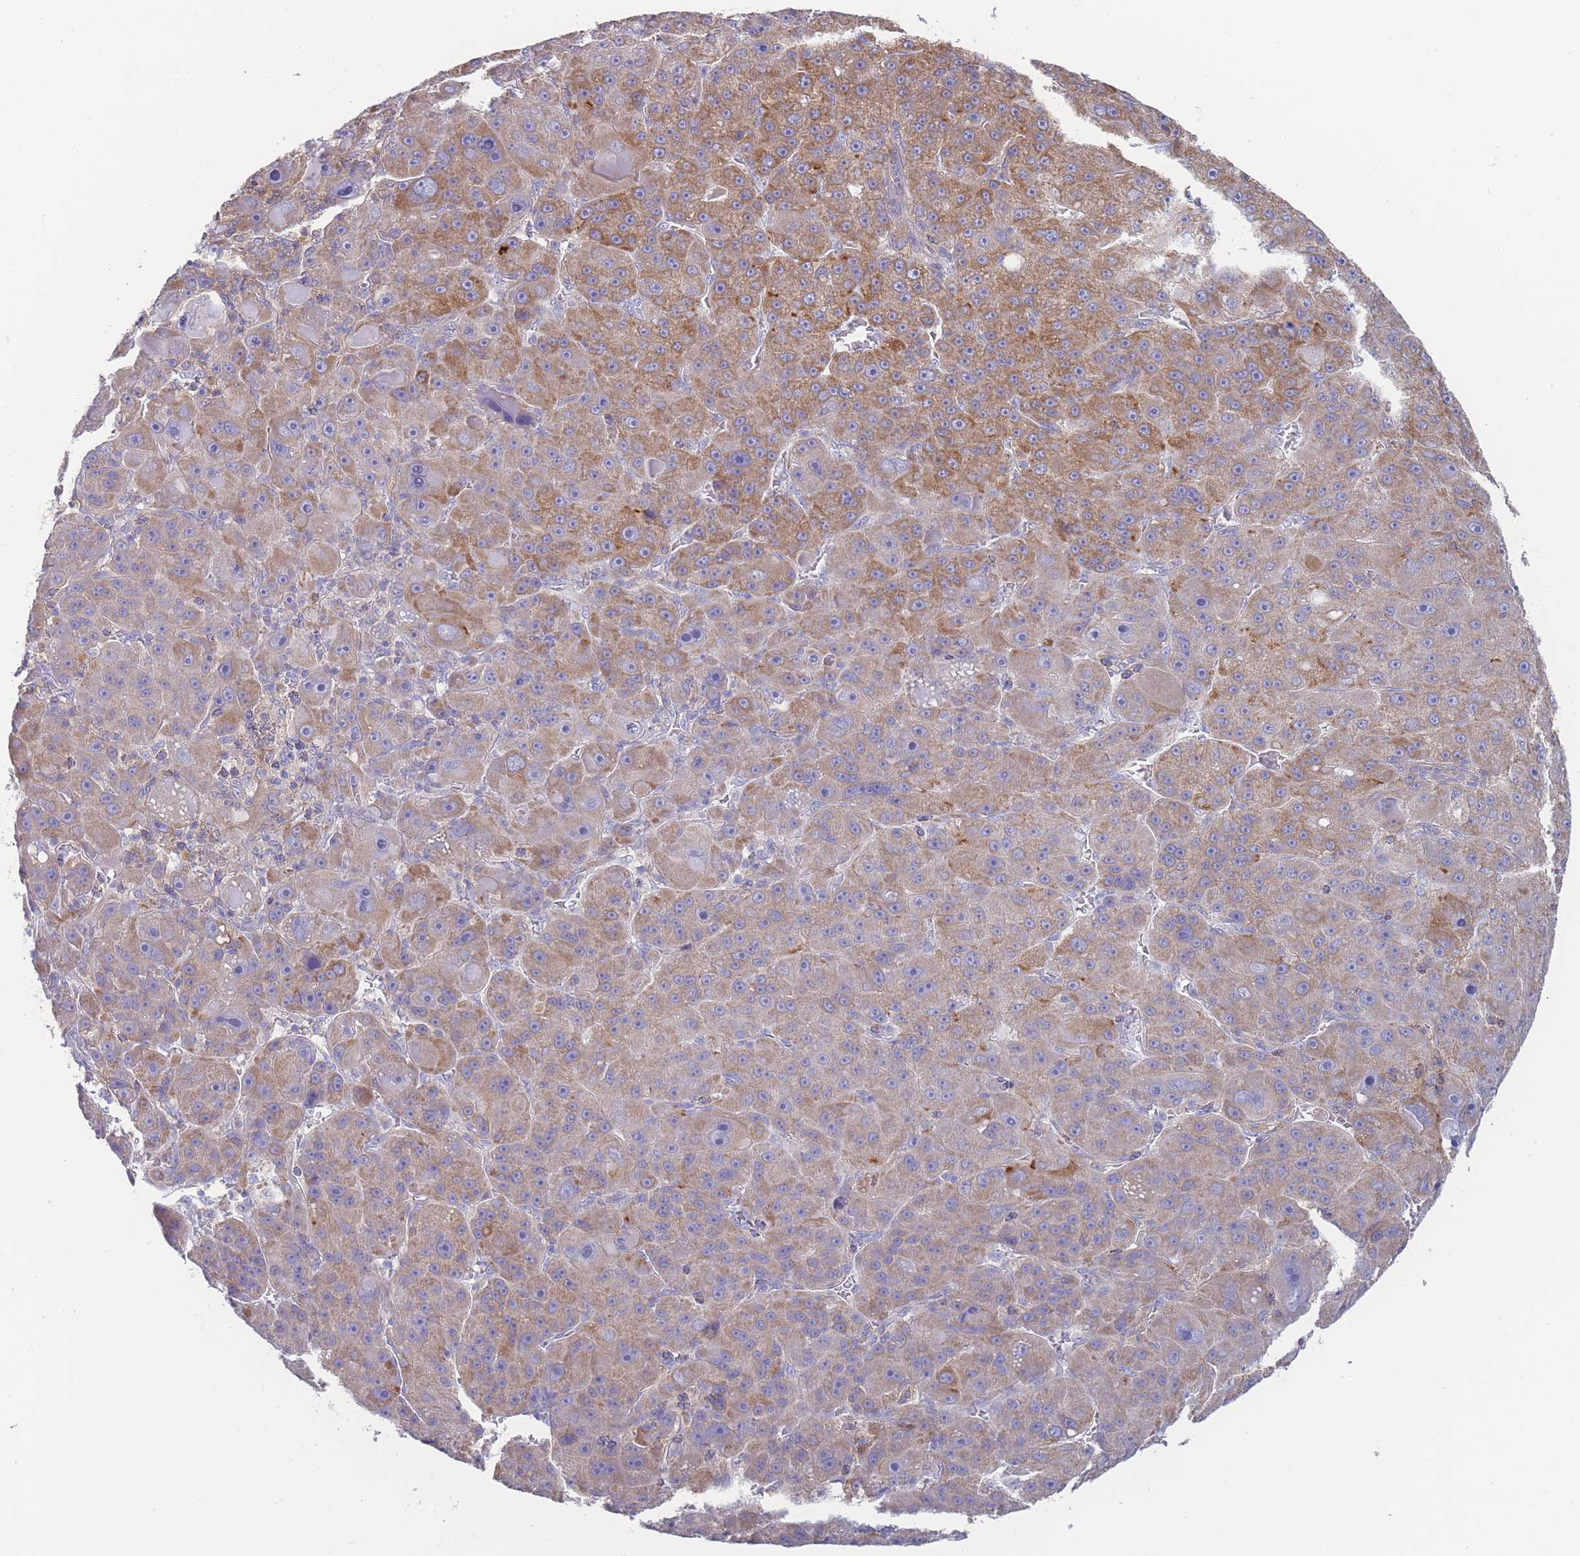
{"staining": {"intensity": "moderate", "quantity": "25%-75%", "location": "cytoplasmic/membranous"}, "tissue": "liver cancer", "cell_type": "Tumor cells", "image_type": "cancer", "snomed": [{"axis": "morphology", "description": "Carcinoma, Hepatocellular, NOS"}, {"axis": "topography", "description": "Liver"}], "caption": "Protein positivity by IHC reveals moderate cytoplasmic/membranous positivity in approximately 25%-75% of tumor cells in liver hepatocellular carcinoma. (Brightfield microscopy of DAB IHC at high magnification).", "gene": "SCCPDH", "patient": {"sex": "male", "age": 76}}